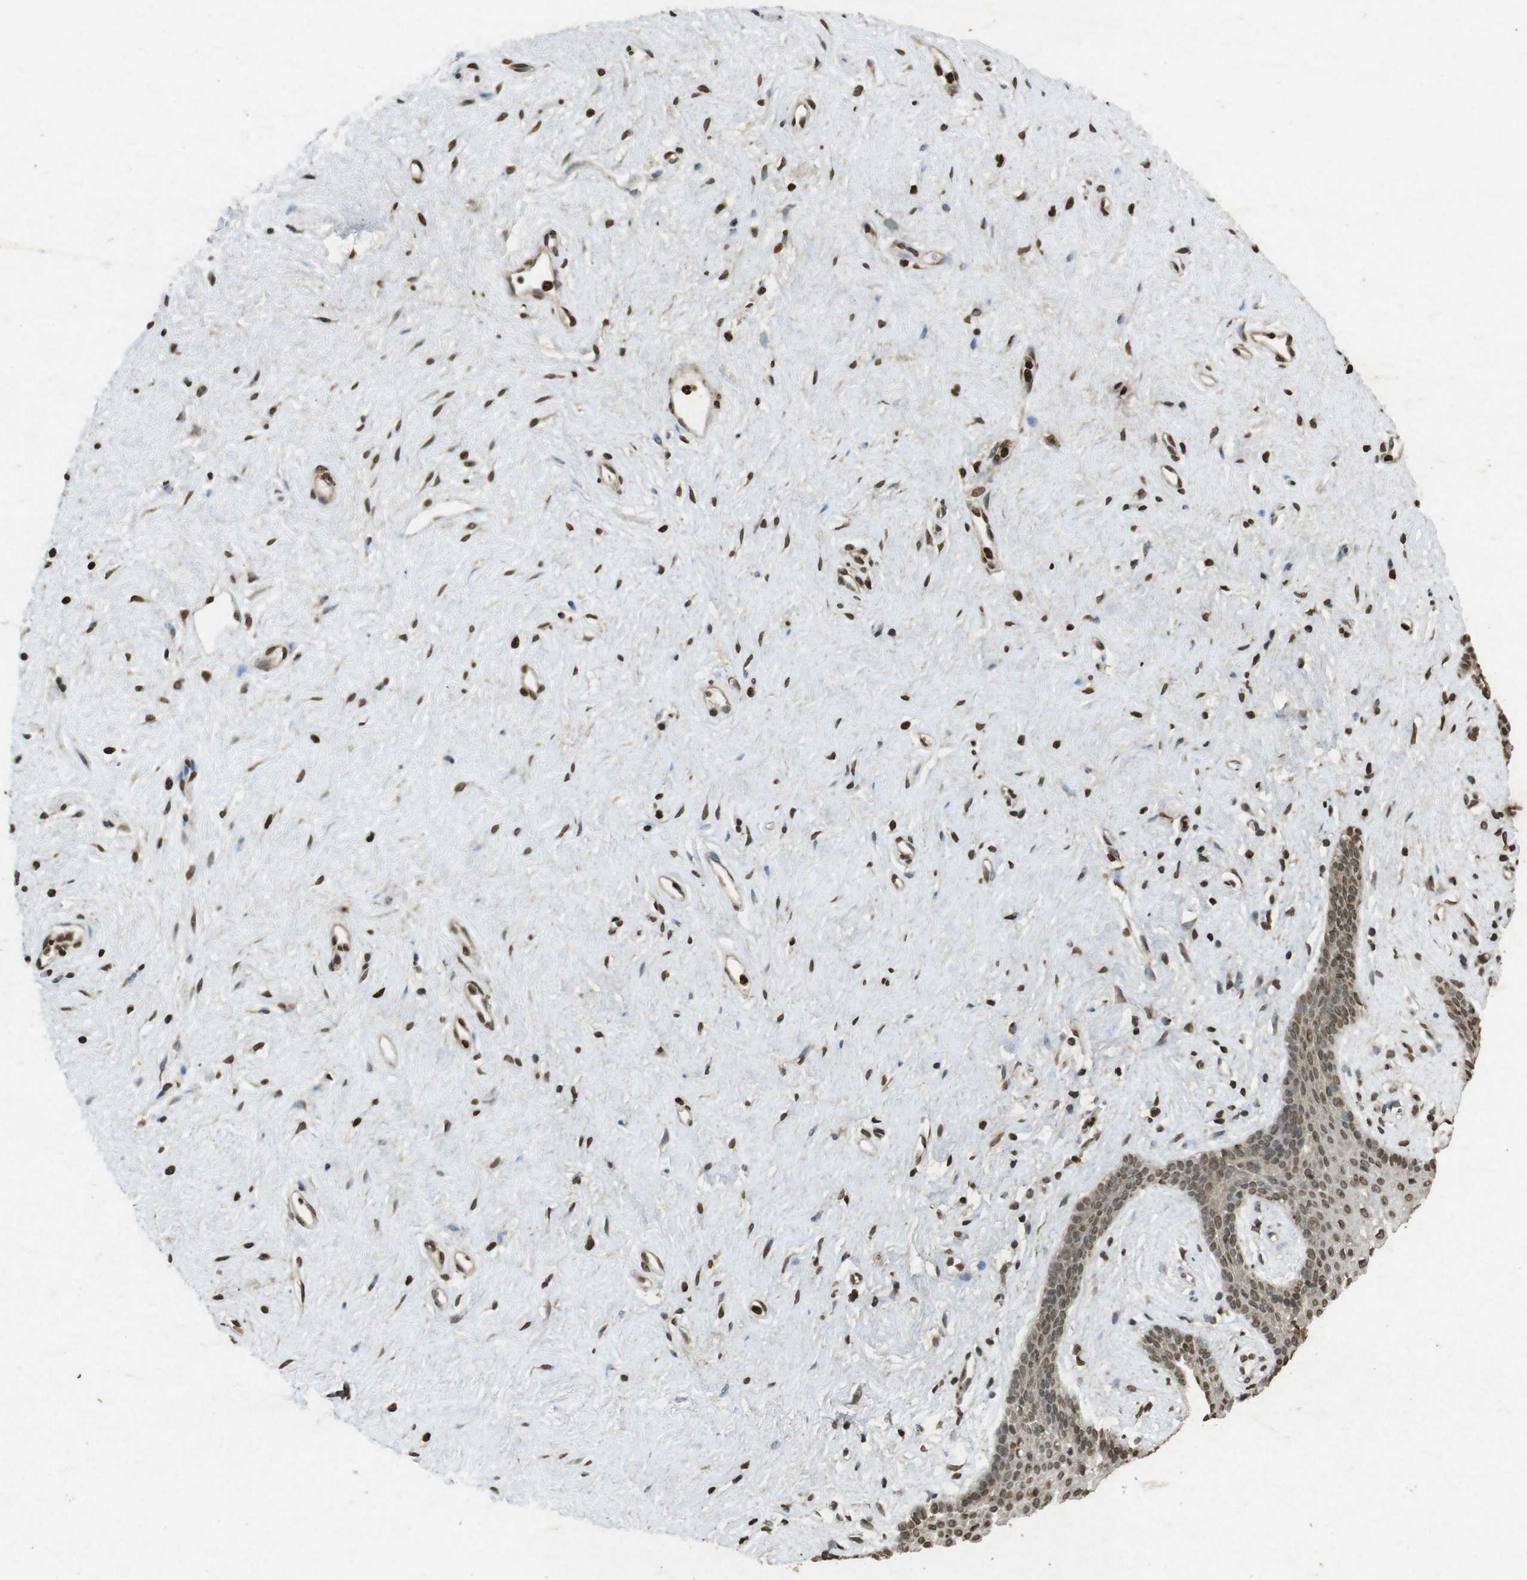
{"staining": {"intensity": "moderate", "quantity": ">75%", "location": "nuclear"}, "tissue": "vagina", "cell_type": "Squamous epithelial cells", "image_type": "normal", "snomed": [{"axis": "morphology", "description": "Normal tissue, NOS"}, {"axis": "topography", "description": "Vagina"}], "caption": "IHC (DAB (3,3'-diaminobenzidine)) staining of benign human vagina displays moderate nuclear protein expression in about >75% of squamous epithelial cells. The protein is shown in brown color, while the nuclei are stained blue.", "gene": "ORC4", "patient": {"sex": "female", "age": 44}}